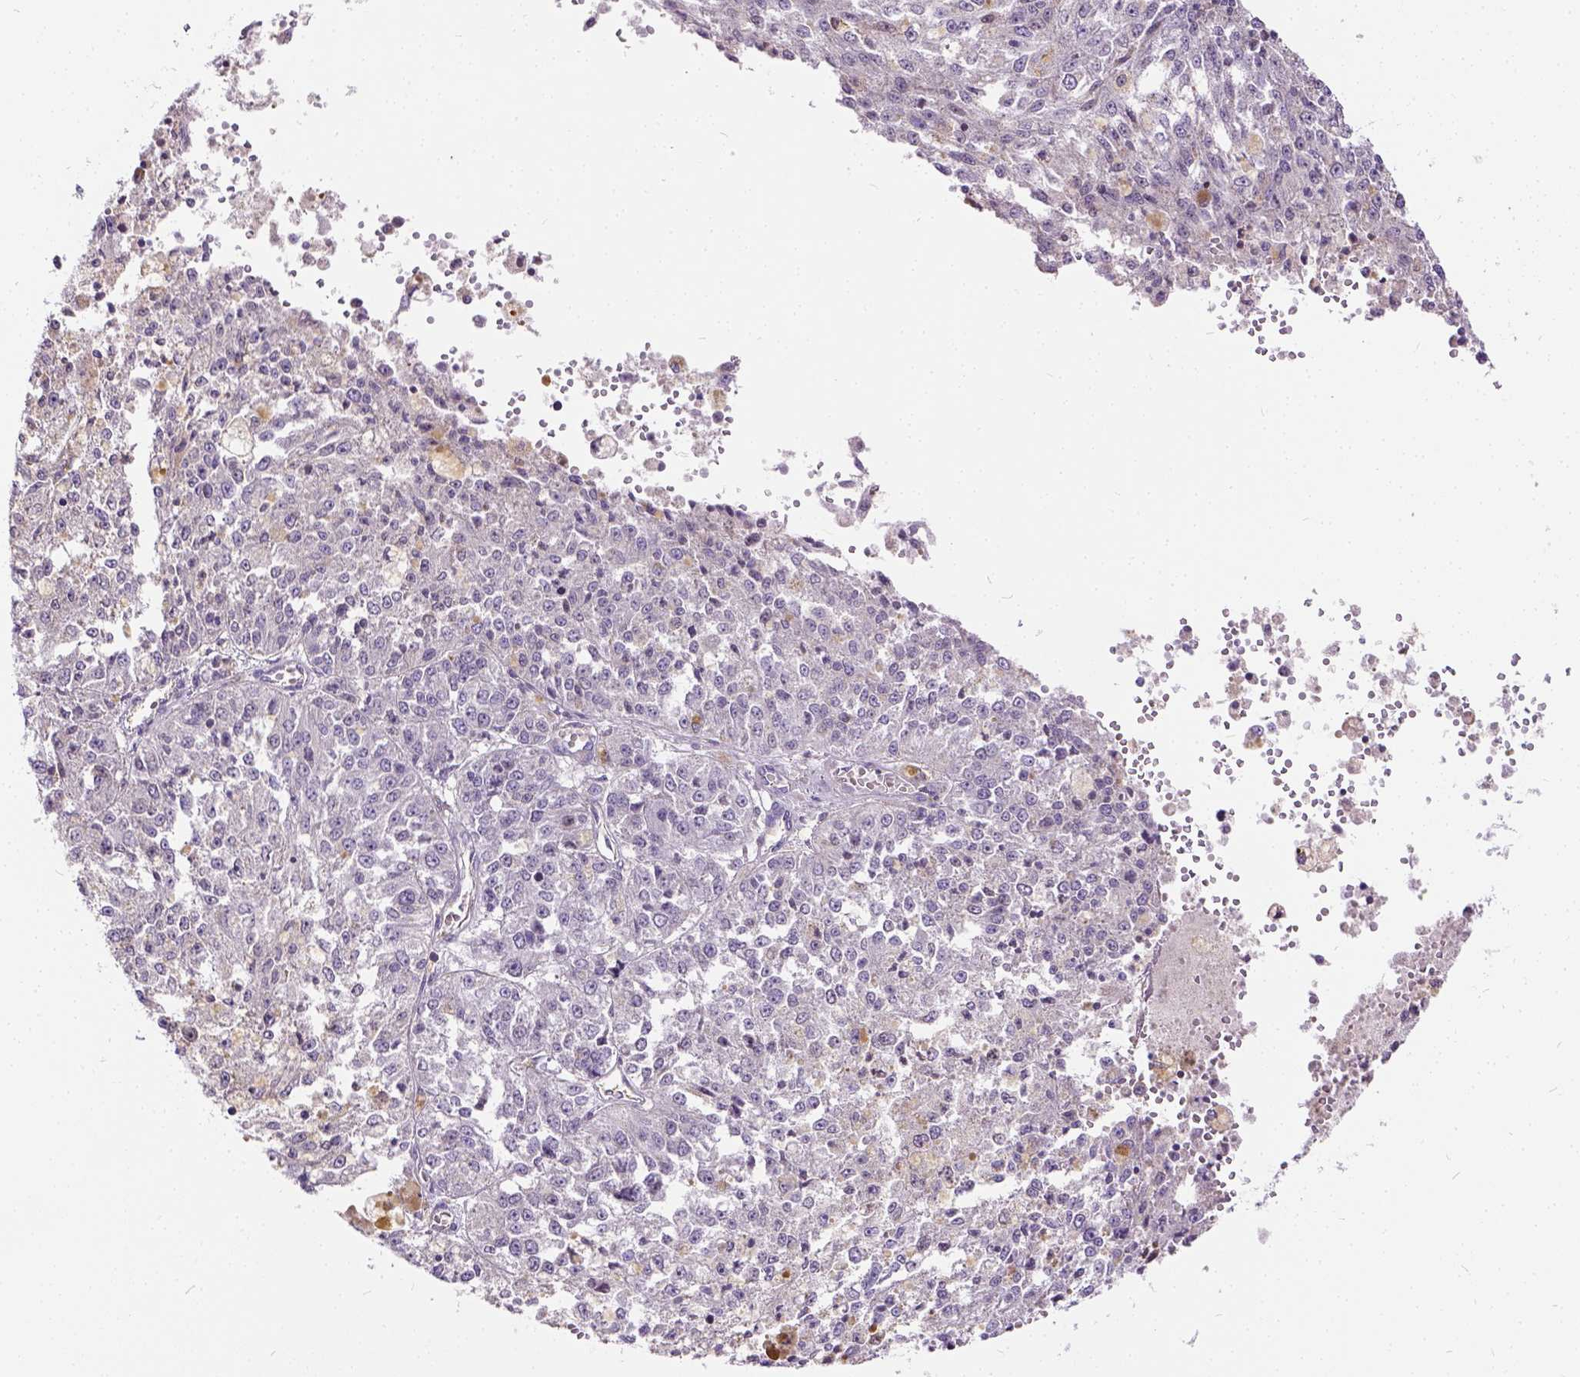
{"staining": {"intensity": "negative", "quantity": "none", "location": "none"}, "tissue": "melanoma", "cell_type": "Tumor cells", "image_type": "cancer", "snomed": [{"axis": "morphology", "description": "Malignant melanoma, Metastatic site"}, {"axis": "topography", "description": "Lymph node"}], "caption": "Malignant melanoma (metastatic site) was stained to show a protein in brown. There is no significant staining in tumor cells.", "gene": "CADM4", "patient": {"sex": "female", "age": 64}}